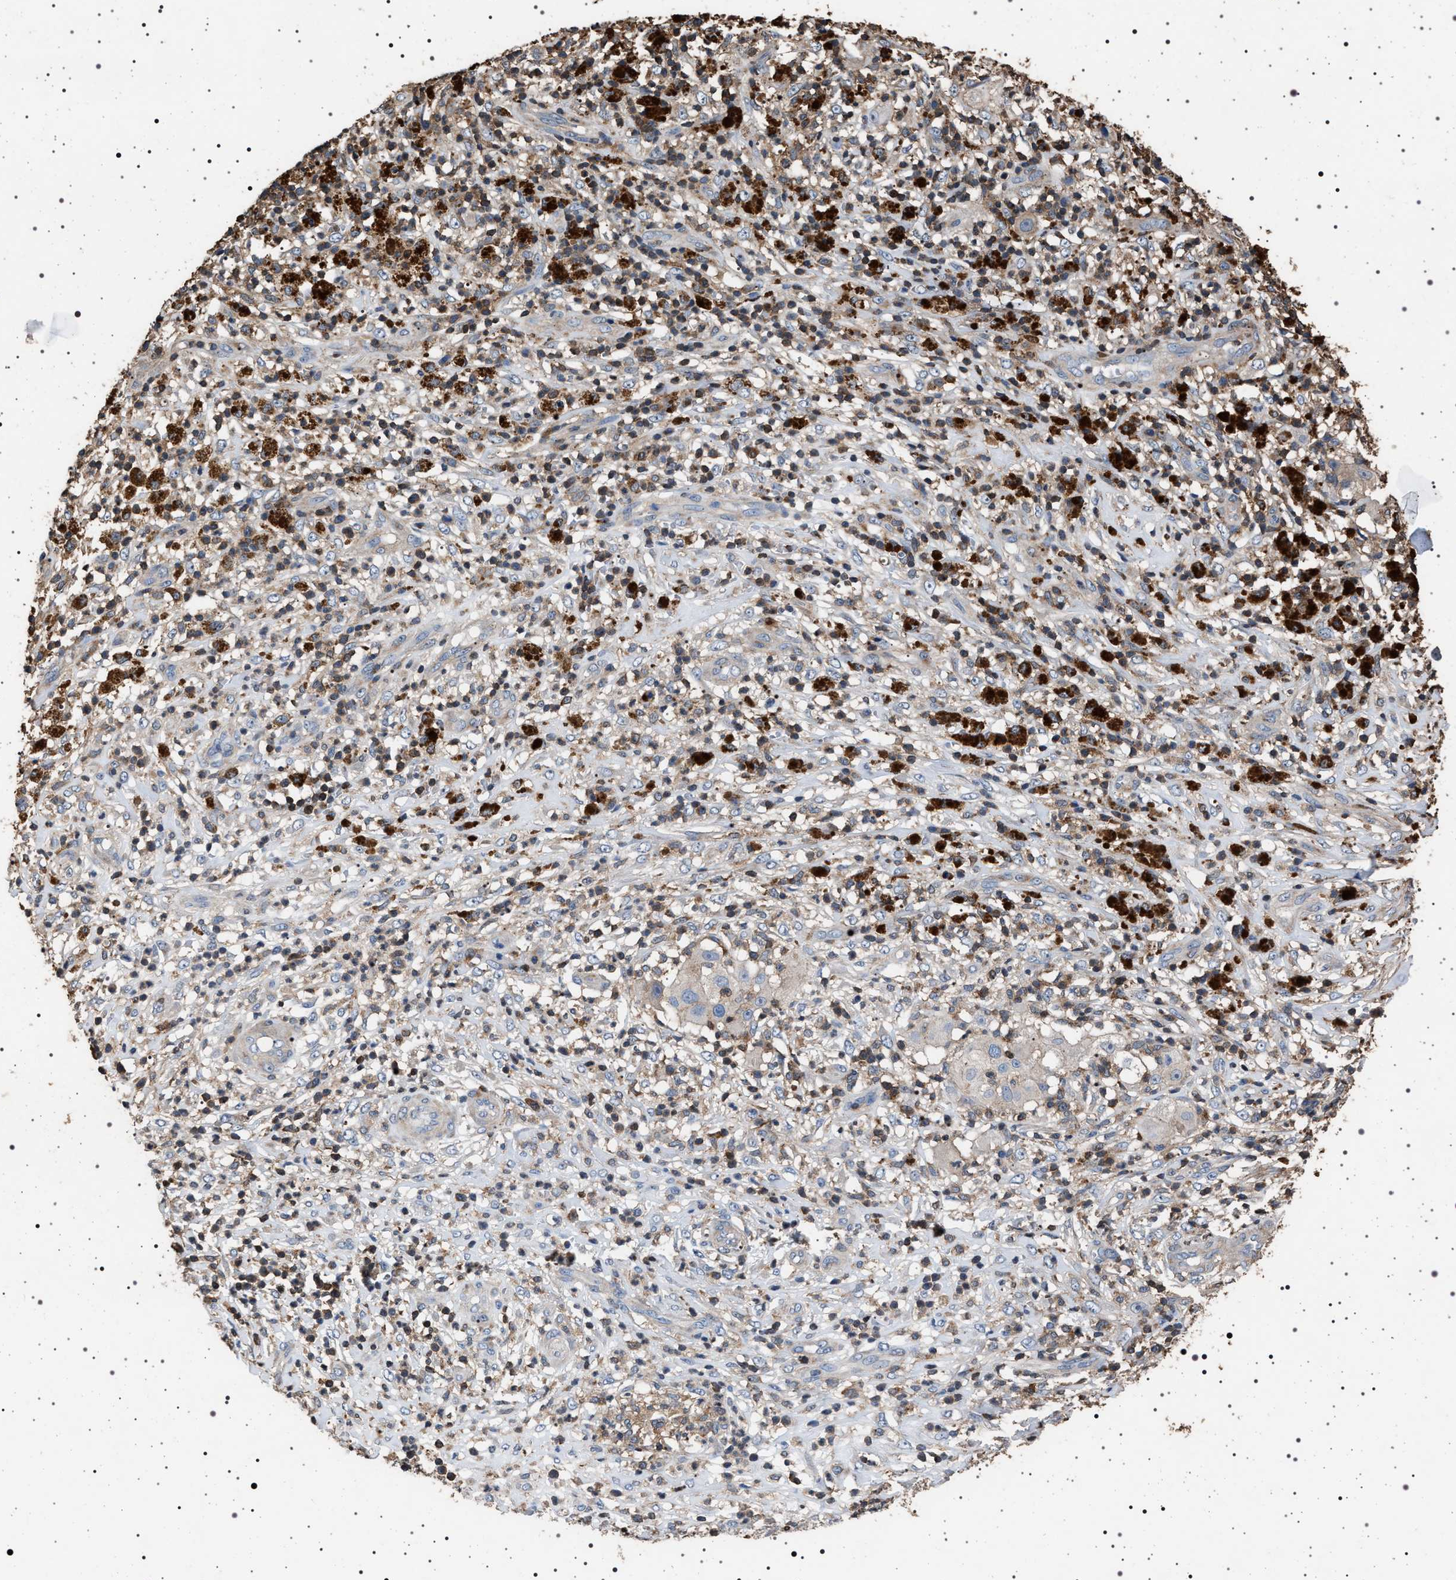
{"staining": {"intensity": "moderate", "quantity": "<25%", "location": "cytoplasmic/membranous"}, "tissue": "melanoma", "cell_type": "Tumor cells", "image_type": "cancer", "snomed": [{"axis": "morphology", "description": "Necrosis, NOS"}, {"axis": "morphology", "description": "Malignant melanoma, NOS"}, {"axis": "topography", "description": "Skin"}], "caption": "Immunohistochemical staining of human melanoma demonstrates moderate cytoplasmic/membranous protein staining in about <25% of tumor cells.", "gene": "SMAP2", "patient": {"sex": "female", "age": 87}}